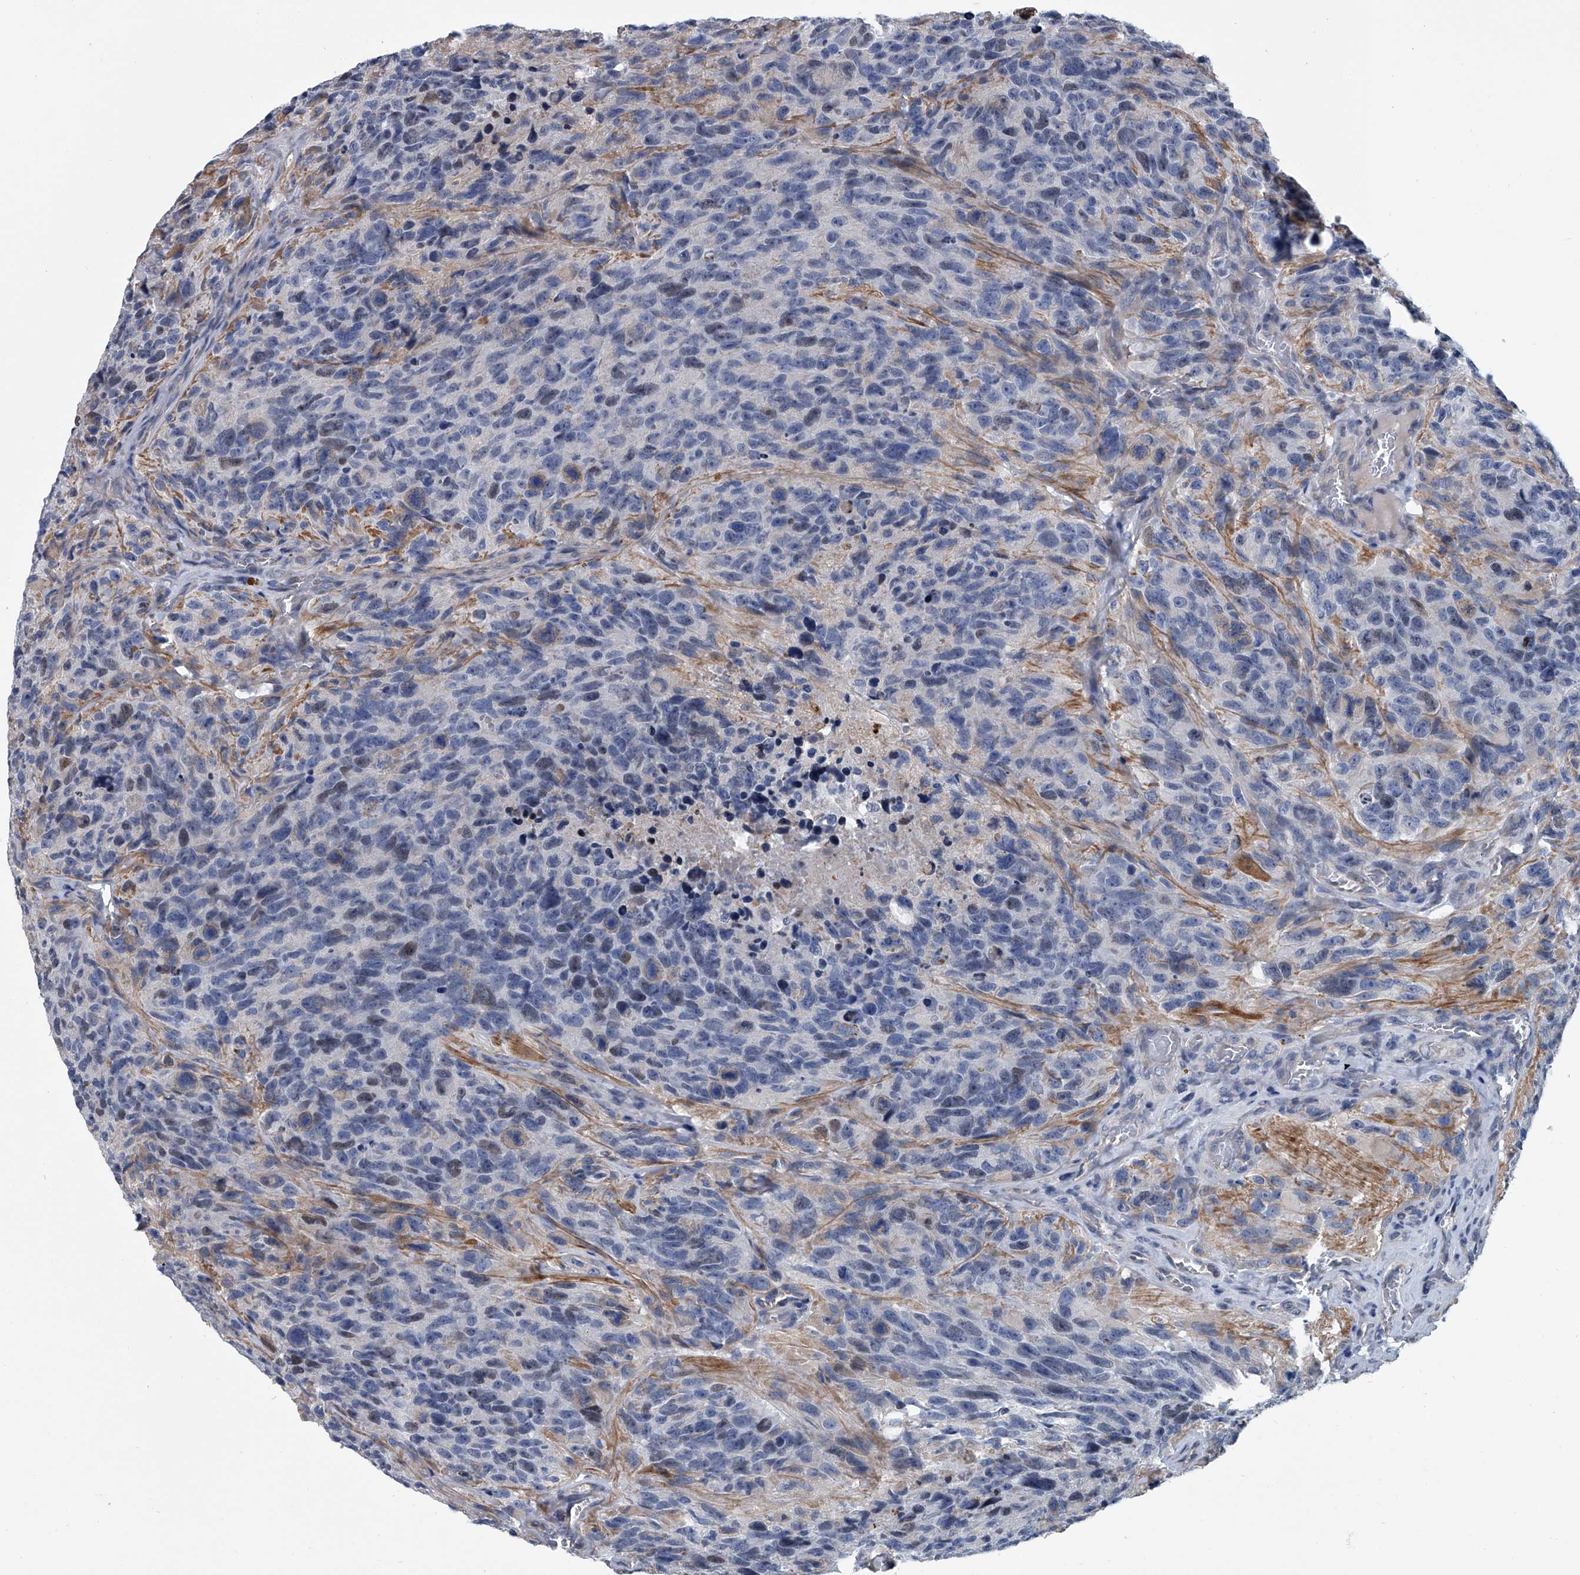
{"staining": {"intensity": "negative", "quantity": "none", "location": "none"}, "tissue": "glioma", "cell_type": "Tumor cells", "image_type": "cancer", "snomed": [{"axis": "morphology", "description": "Glioma, malignant, High grade"}, {"axis": "topography", "description": "Brain"}], "caption": "The immunohistochemistry (IHC) micrograph has no significant expression in tumor cells of malignant high-grade glioma tissue.", "gene": "ABCG1", "patient": {"sex": "male", "age": 69}}